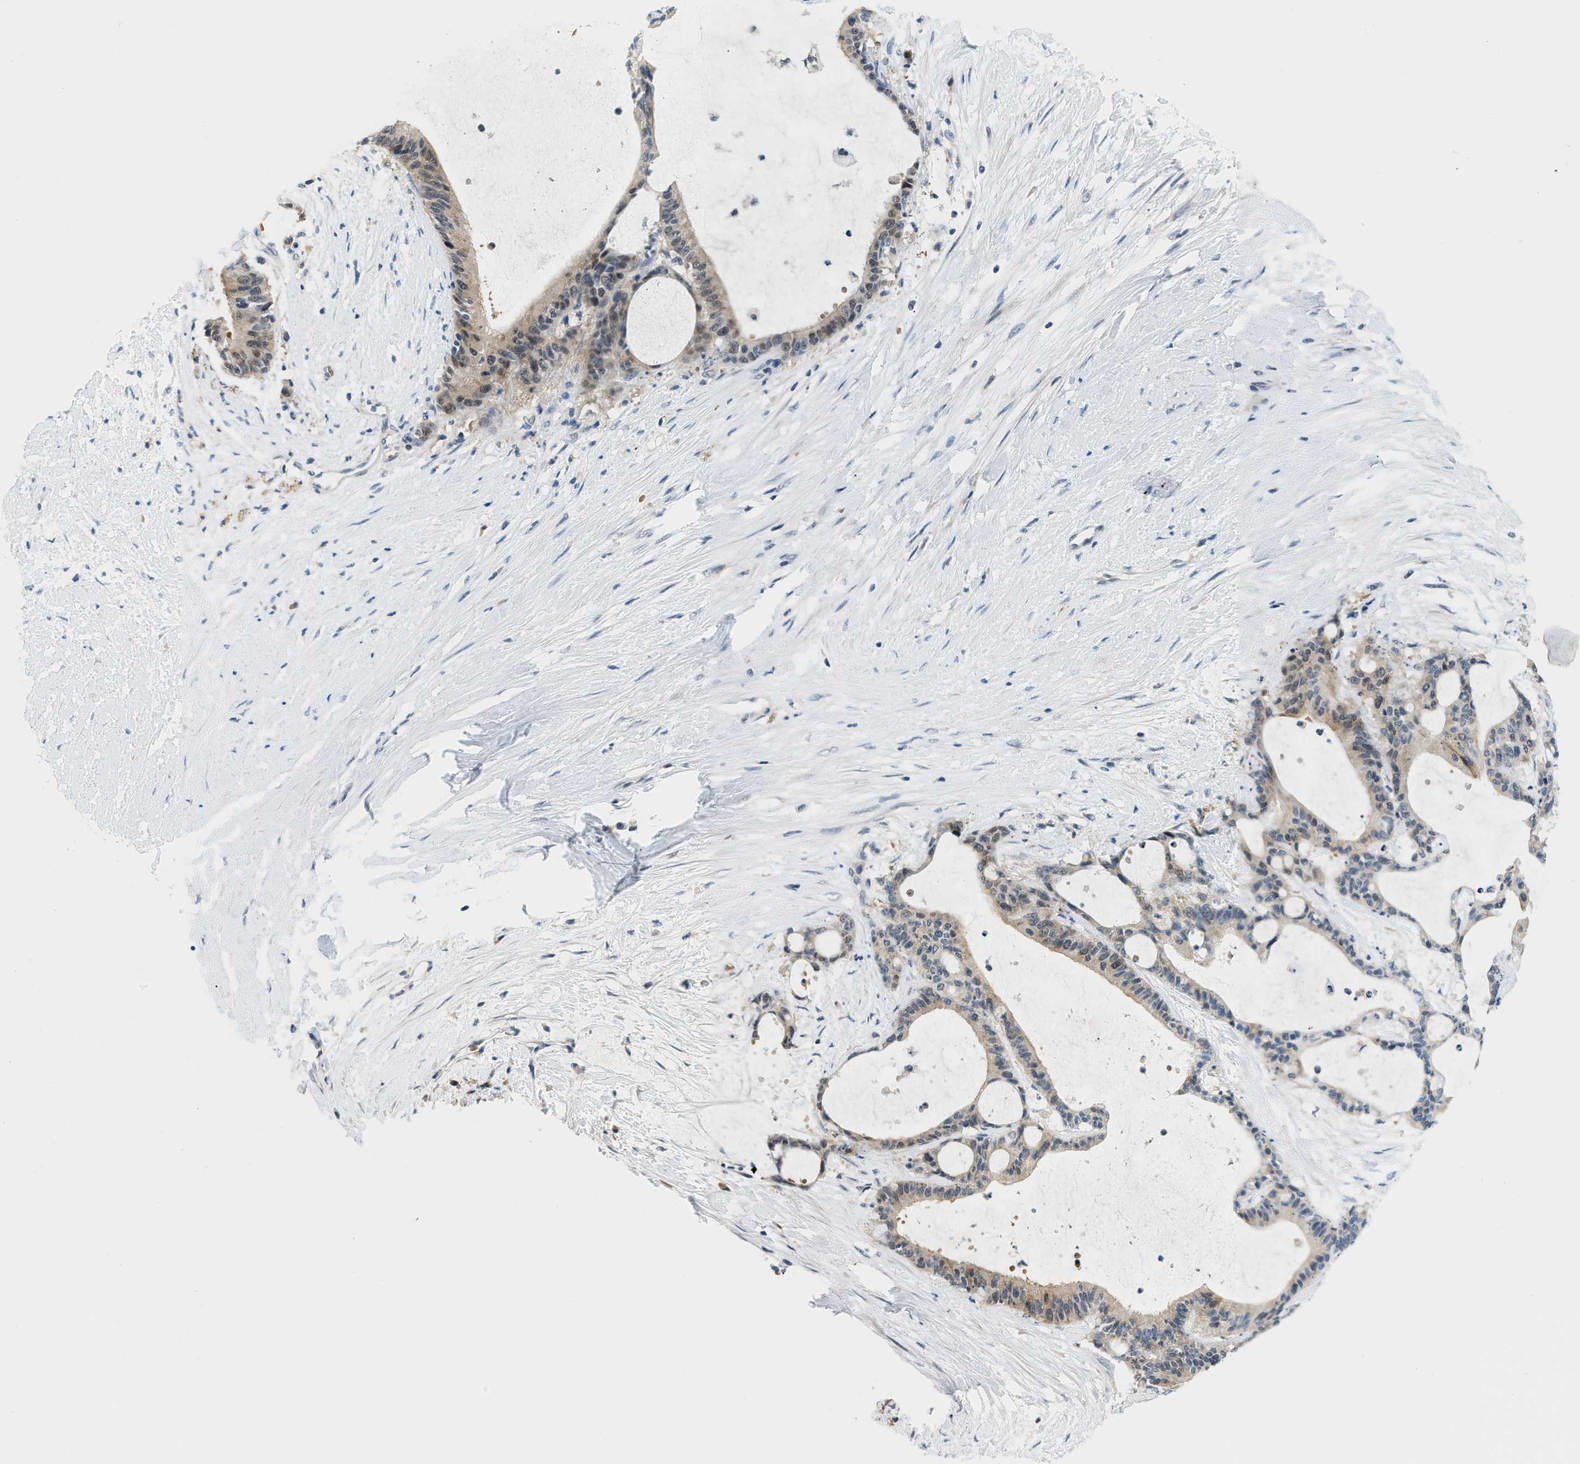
{"staining": {"intensity": "weak", "quantity": ">75%", "location": "cytoplasmic/membranous"}, "tissue": "liver cancer", "cell_type": "Tumor cells", "image_type": "cancer", "snomed": [{"axis": "morphology", "description": "Cholangiocarcinoma"}, {"axis": "topography", "description": "Liver"}], "caption": "Immunohistochemical staining of human liver cancer (cholangiocarcinoma) displays low levels of weak cytoplasmic/membranous staining in about >75% of tumor cells.", "gene": "PSAT1", "patient": {"sex": "female", "age": 73}}